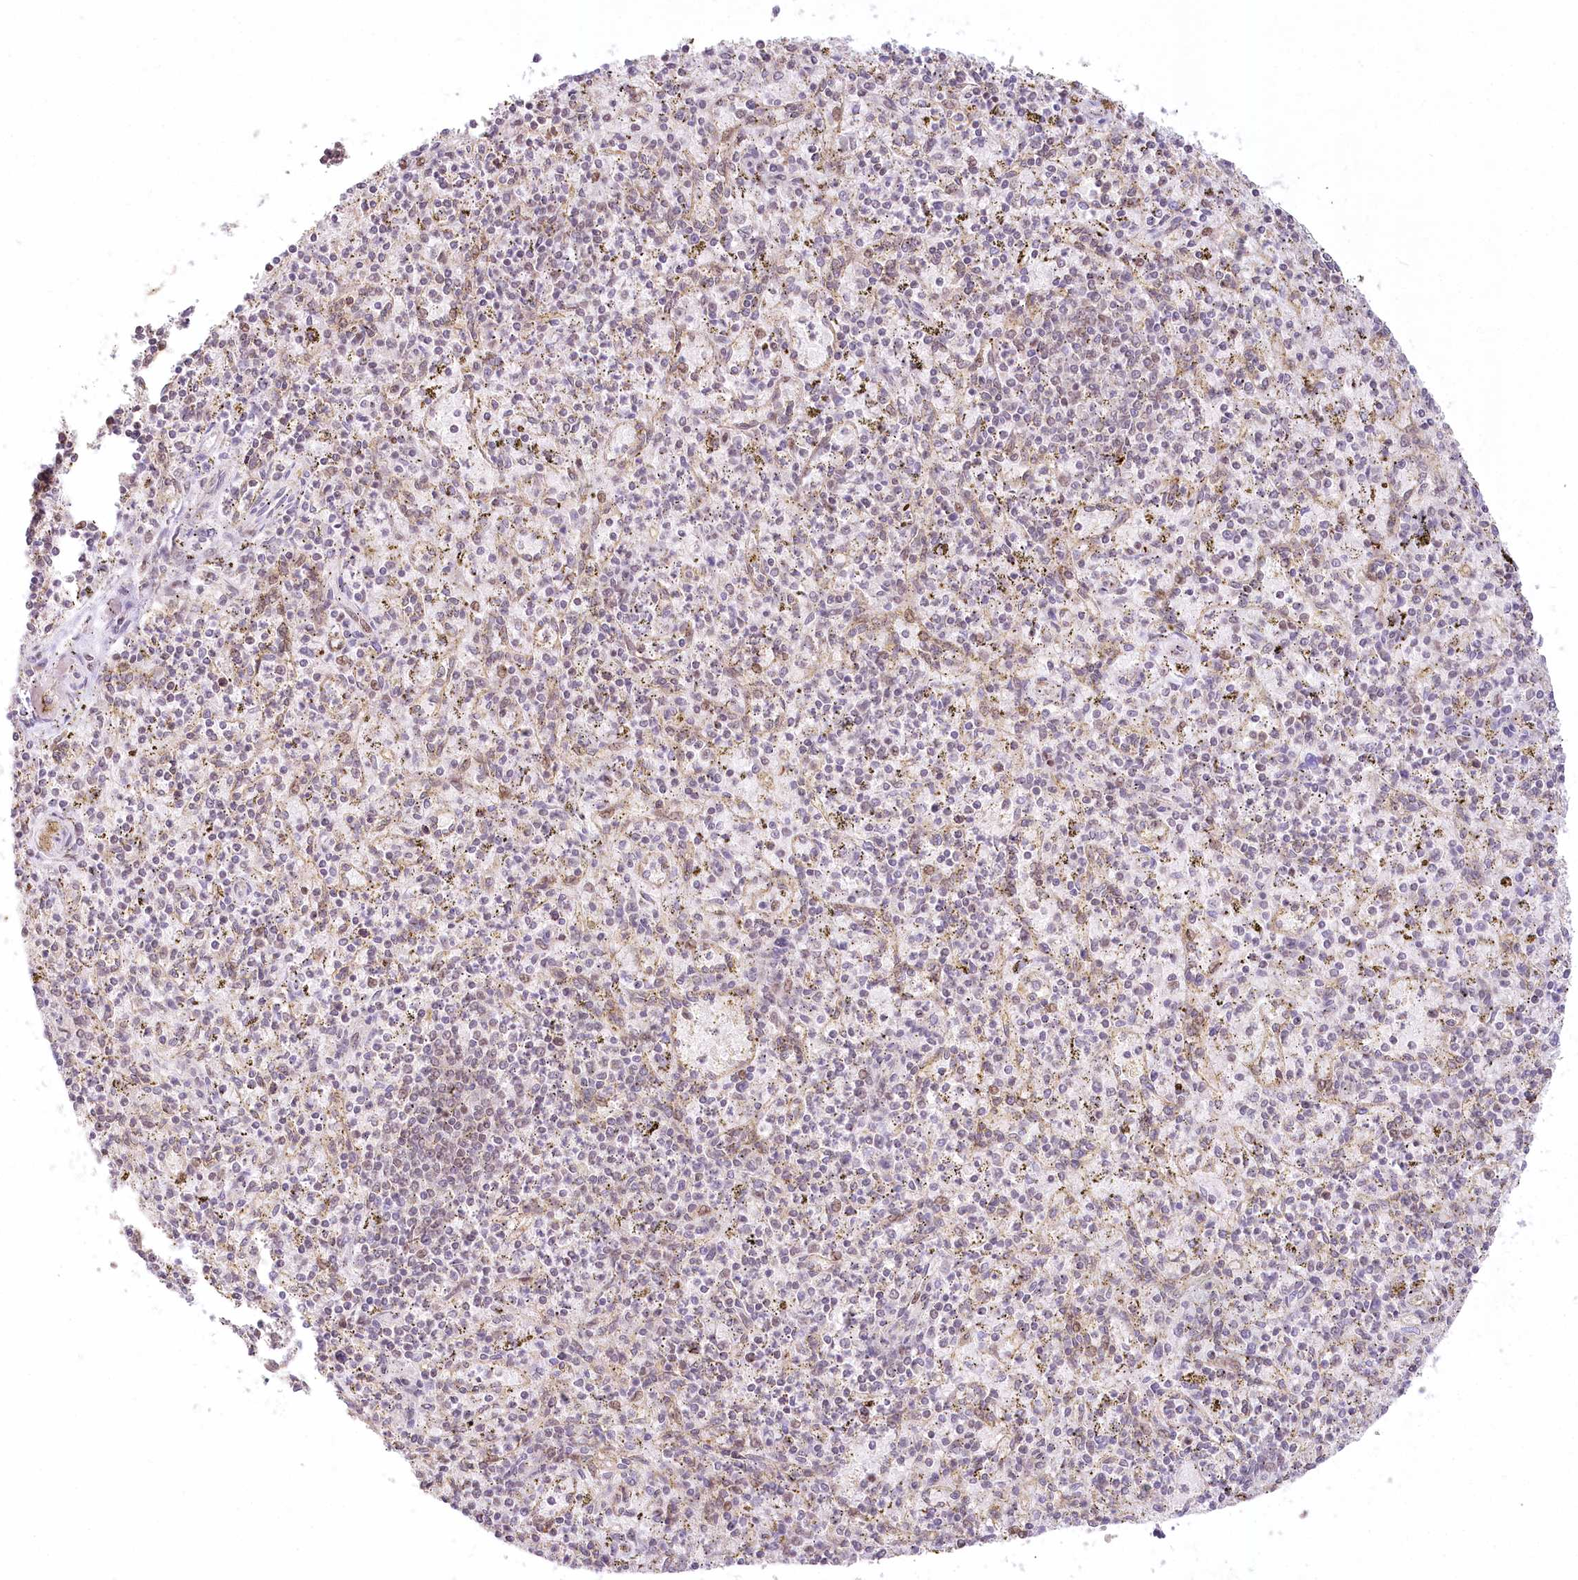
{"staining": {"intensity": "weak", "quantity": "25%-75%", "location": "cytoplasmic/membranous,nuclear"}, "tissue": "spleen", "cell_type": "Cells in red pulp", "image_type": "normal", "snomed": [{"axis": "morphology", "description": "Normal tissue, NOS"}, {"axis": "topography", "description": "Spleen"}], "caption": "Protein expression analysis of unremarkable human spleen reveals weak cytoplasmic/membranous,nuclear positivity in approximately 25%-75% of cells in red pulp. (Brightfield microscopy of DAB IHC at high magnification).", "gene": "PYURF", "patient": {"sex": "male", "age": 72}}